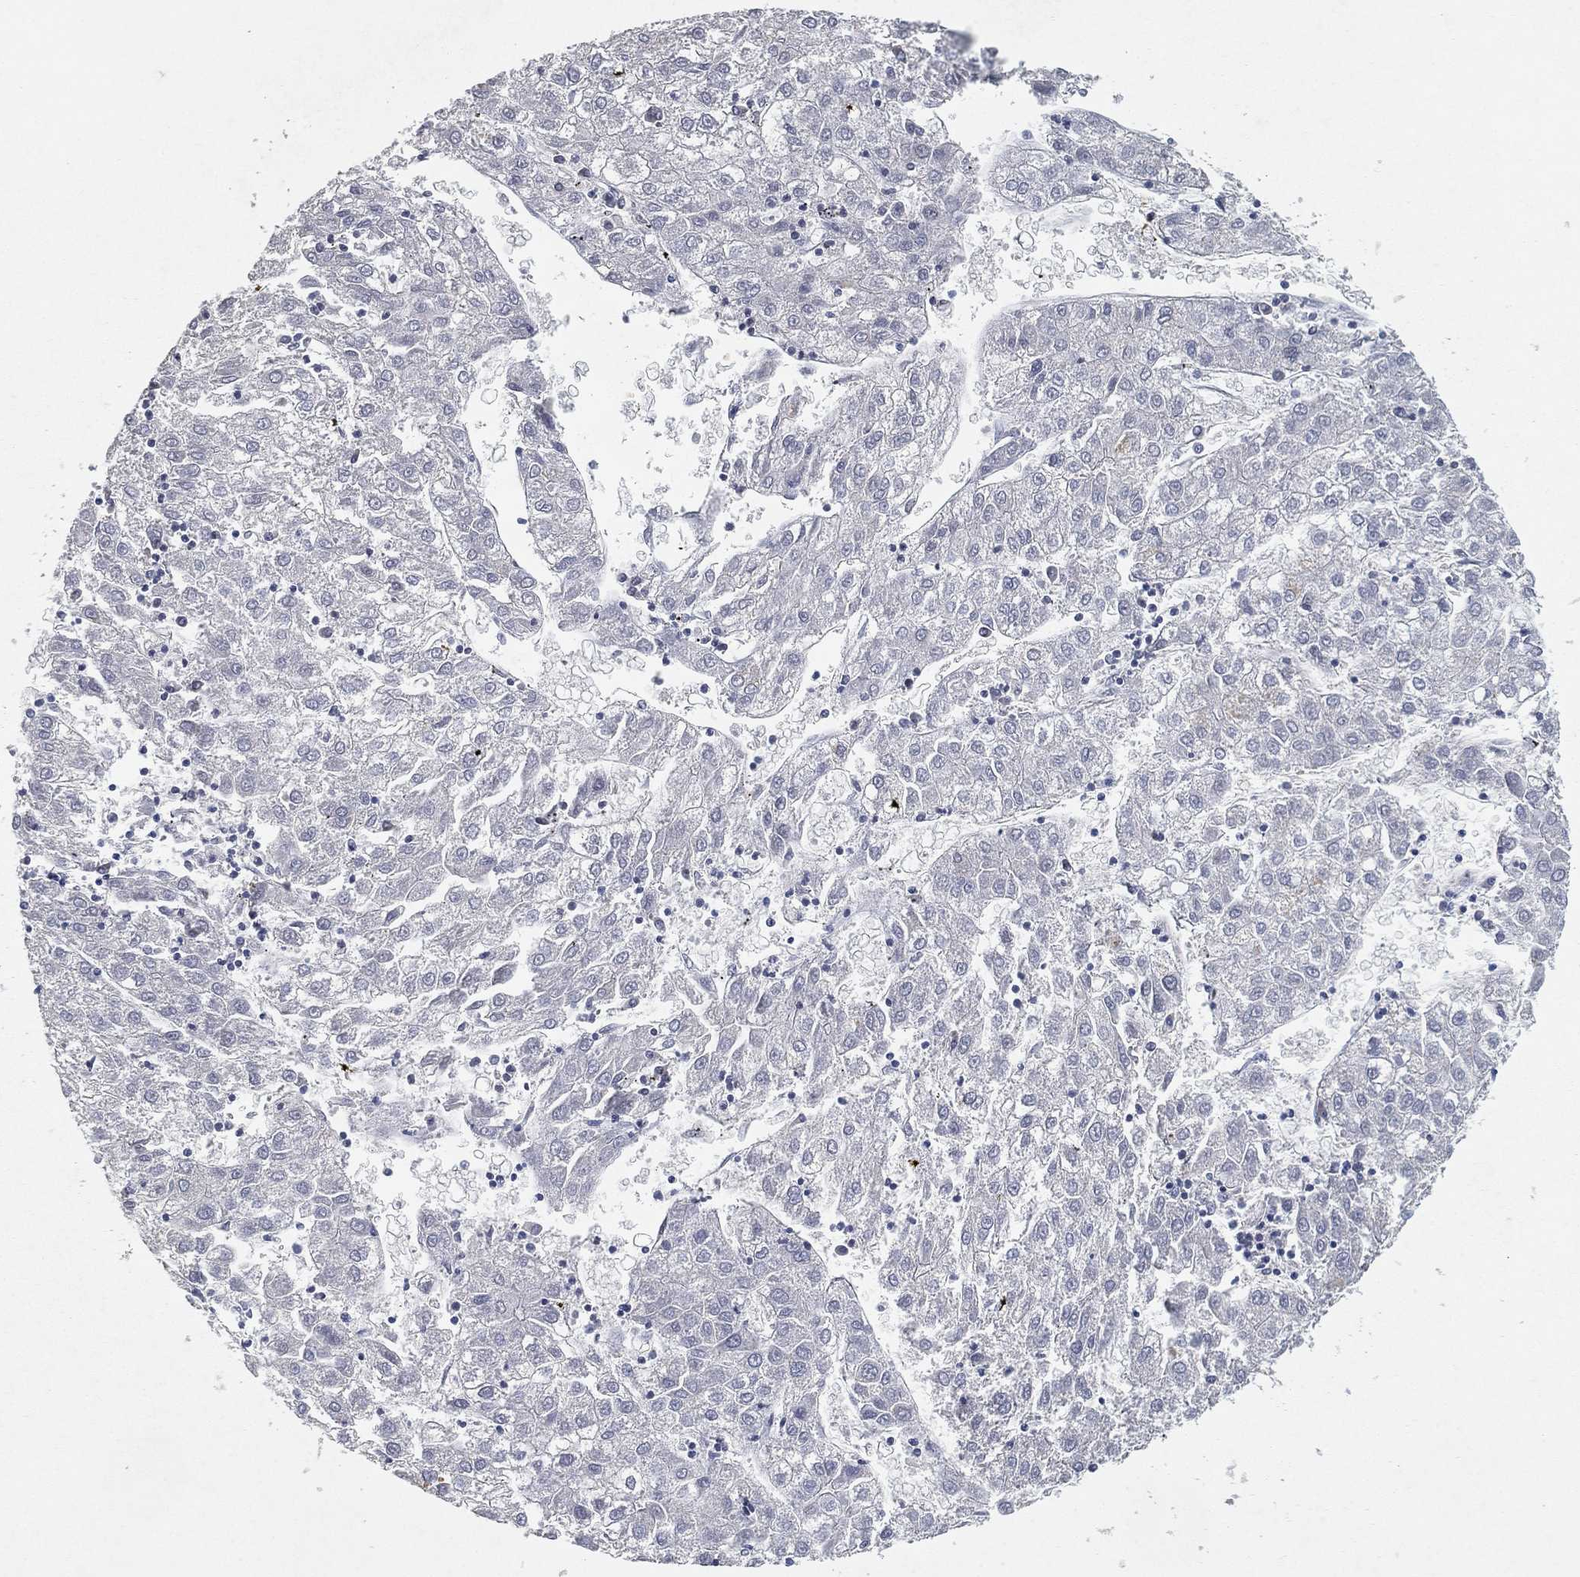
{"staining": {"intensity": "negative", "quantity": "none", "location": "none"}, "tissue": "liver cancer", "cell_type": "Tumor cells", "image_type": "cancer", "snomed": [{"axis": "morphology", "description": "Carcinoma, Hepatocellular, NOS"}, {"axis": "topography", "description": "Liver"}], "caption": "This is an immunohistochemistry histopathology image of liver hepatocellular carcinoma. There is no staining in tumor cells.", "gene": "DDX27", "patient": {"sex": "male", "age": 72}}